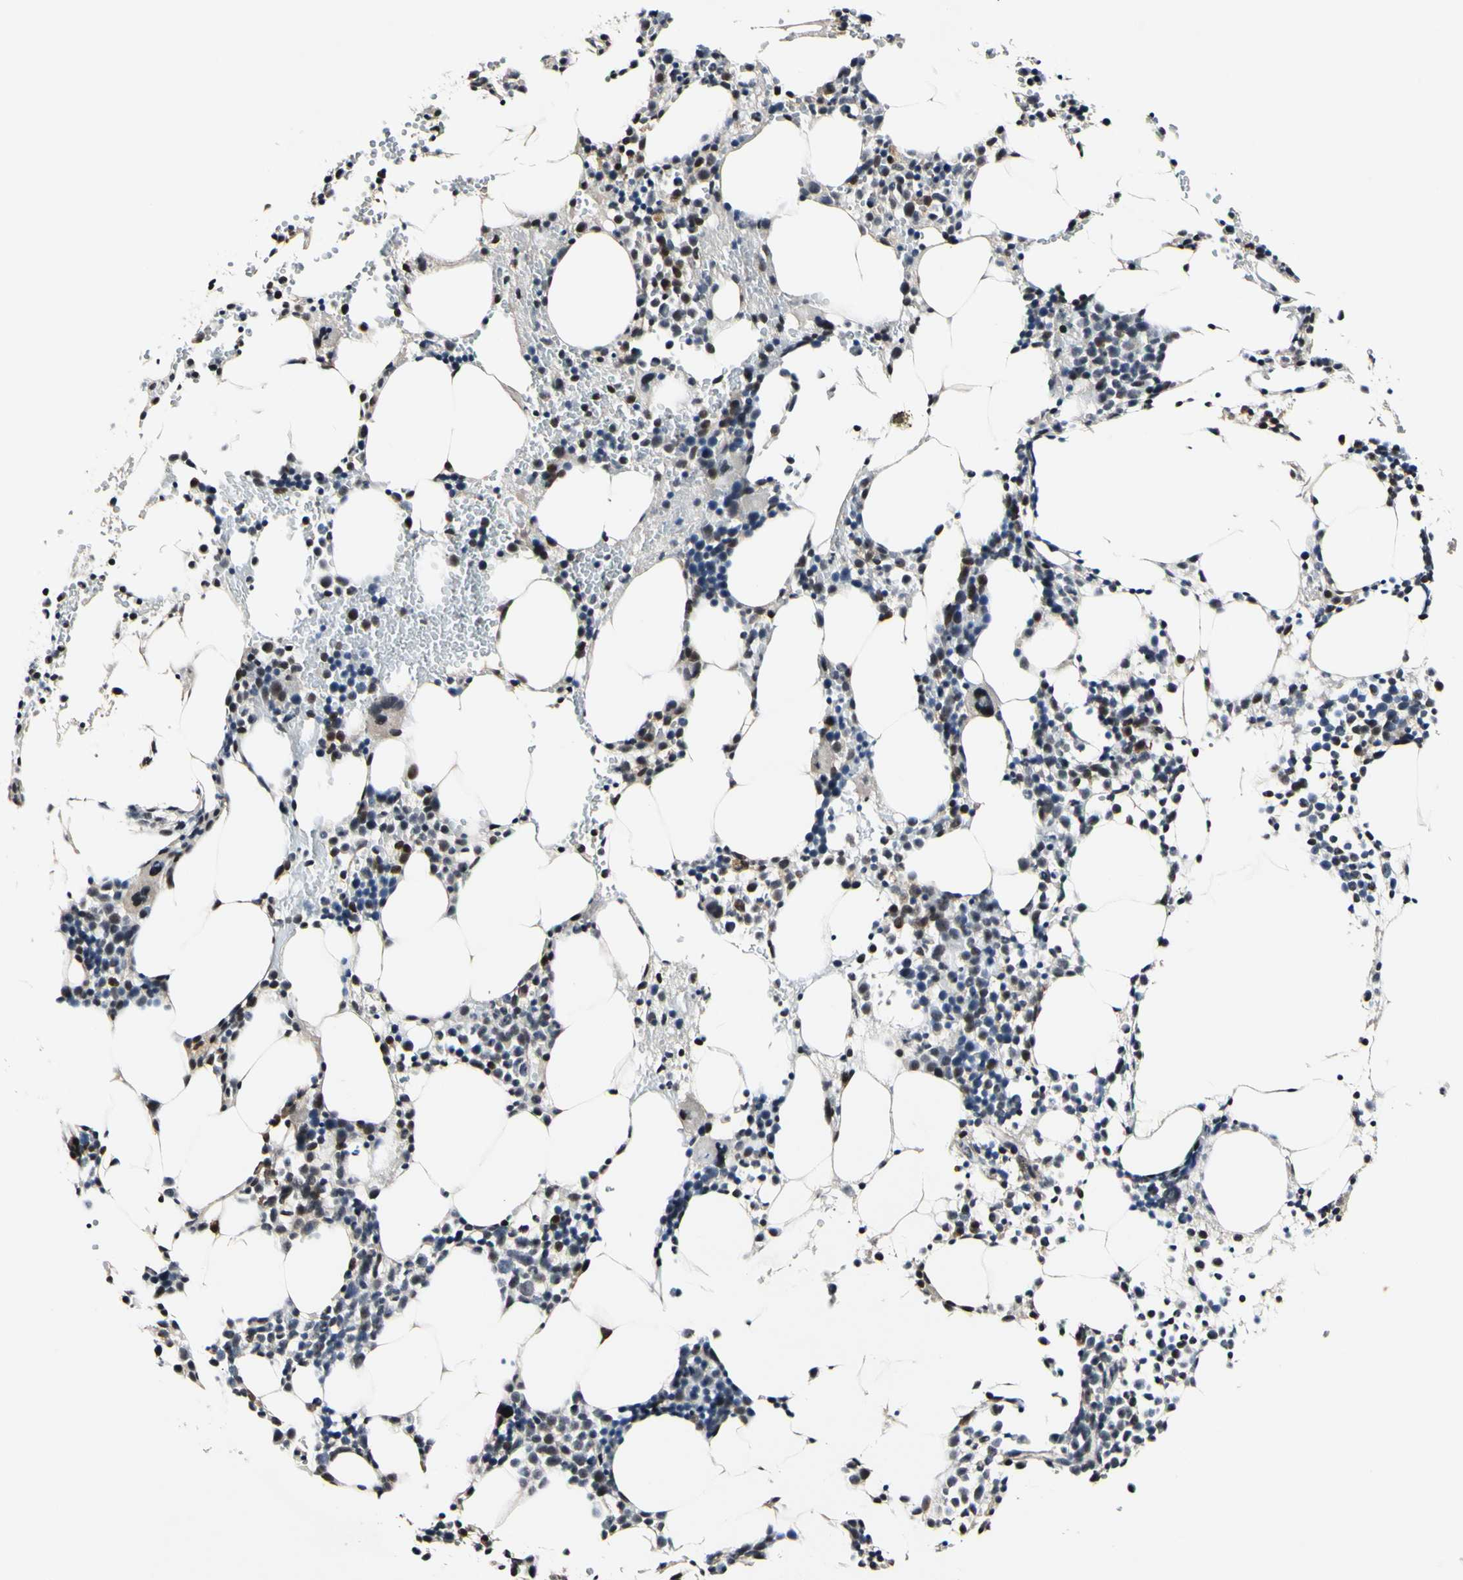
{"staining": {"intensity": "moderate", "quantity": "<25%", "location": "cytoplasmic/membranous,nuclear"}, "tissue": "bone marrow", "cell_type": "Hematopoietic cells", "image_type": "normal", "snomed": [{"axis": "morphology", "description": "Normal tissue, NOS"}, {"axis": "morphology", "description": "Inflammation, NOS"}, {"axis": "topography", "description": "Bone marrow"}], "caption": "Immunohistochemical staining of normal bone marrow shows low levels of moderate cytoplasmic/membranous,nuclear positivity in about <25% of hematopoietic cells. (DAB (3,3'-diaminobenzidine) IHC with brightfield microscopy, high magnification).", "gene": "PSMD10", "patient": {"sex": "male", "age": 42}}